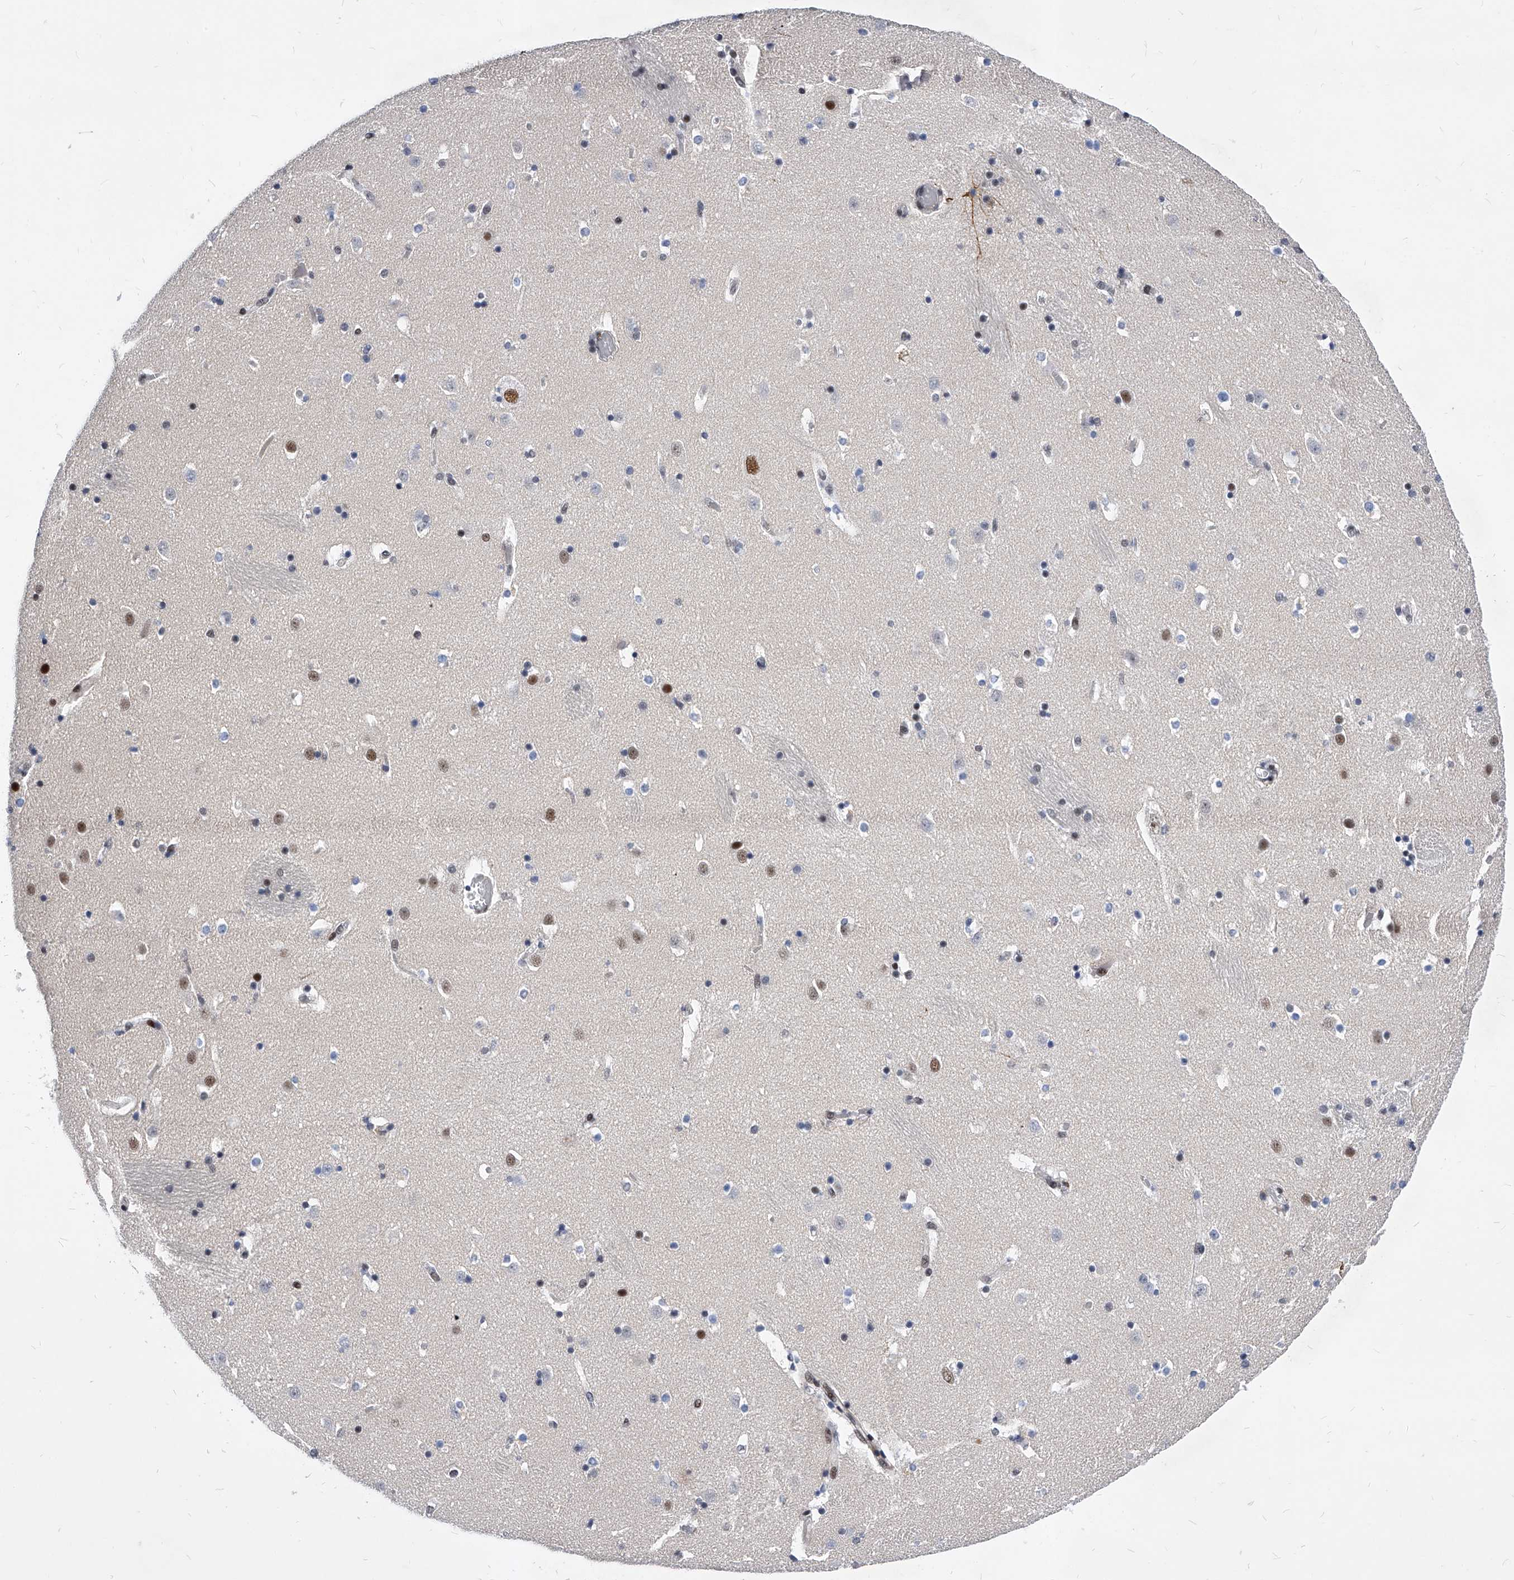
{"staining": {"intensity": "moderate", "quantity": "<25%", "location": "nuclear"}, "tissue": "caudate", "cell_type": "Glial cells", "image_type": "normal", "snomed": [{"axis": "morphology", "description": "Normal tissue, NOS"}, {"axis": "topography", "description": "Lateral ventricle wall"}], "caption": "Immunohistochemical staining of unremarkable caudate exhibits <25% levels of moderate nuclear protein positivity in about <25% of glial cells.", "gene": "TESK2", "patient": {"sex": "male", "age": 45}}